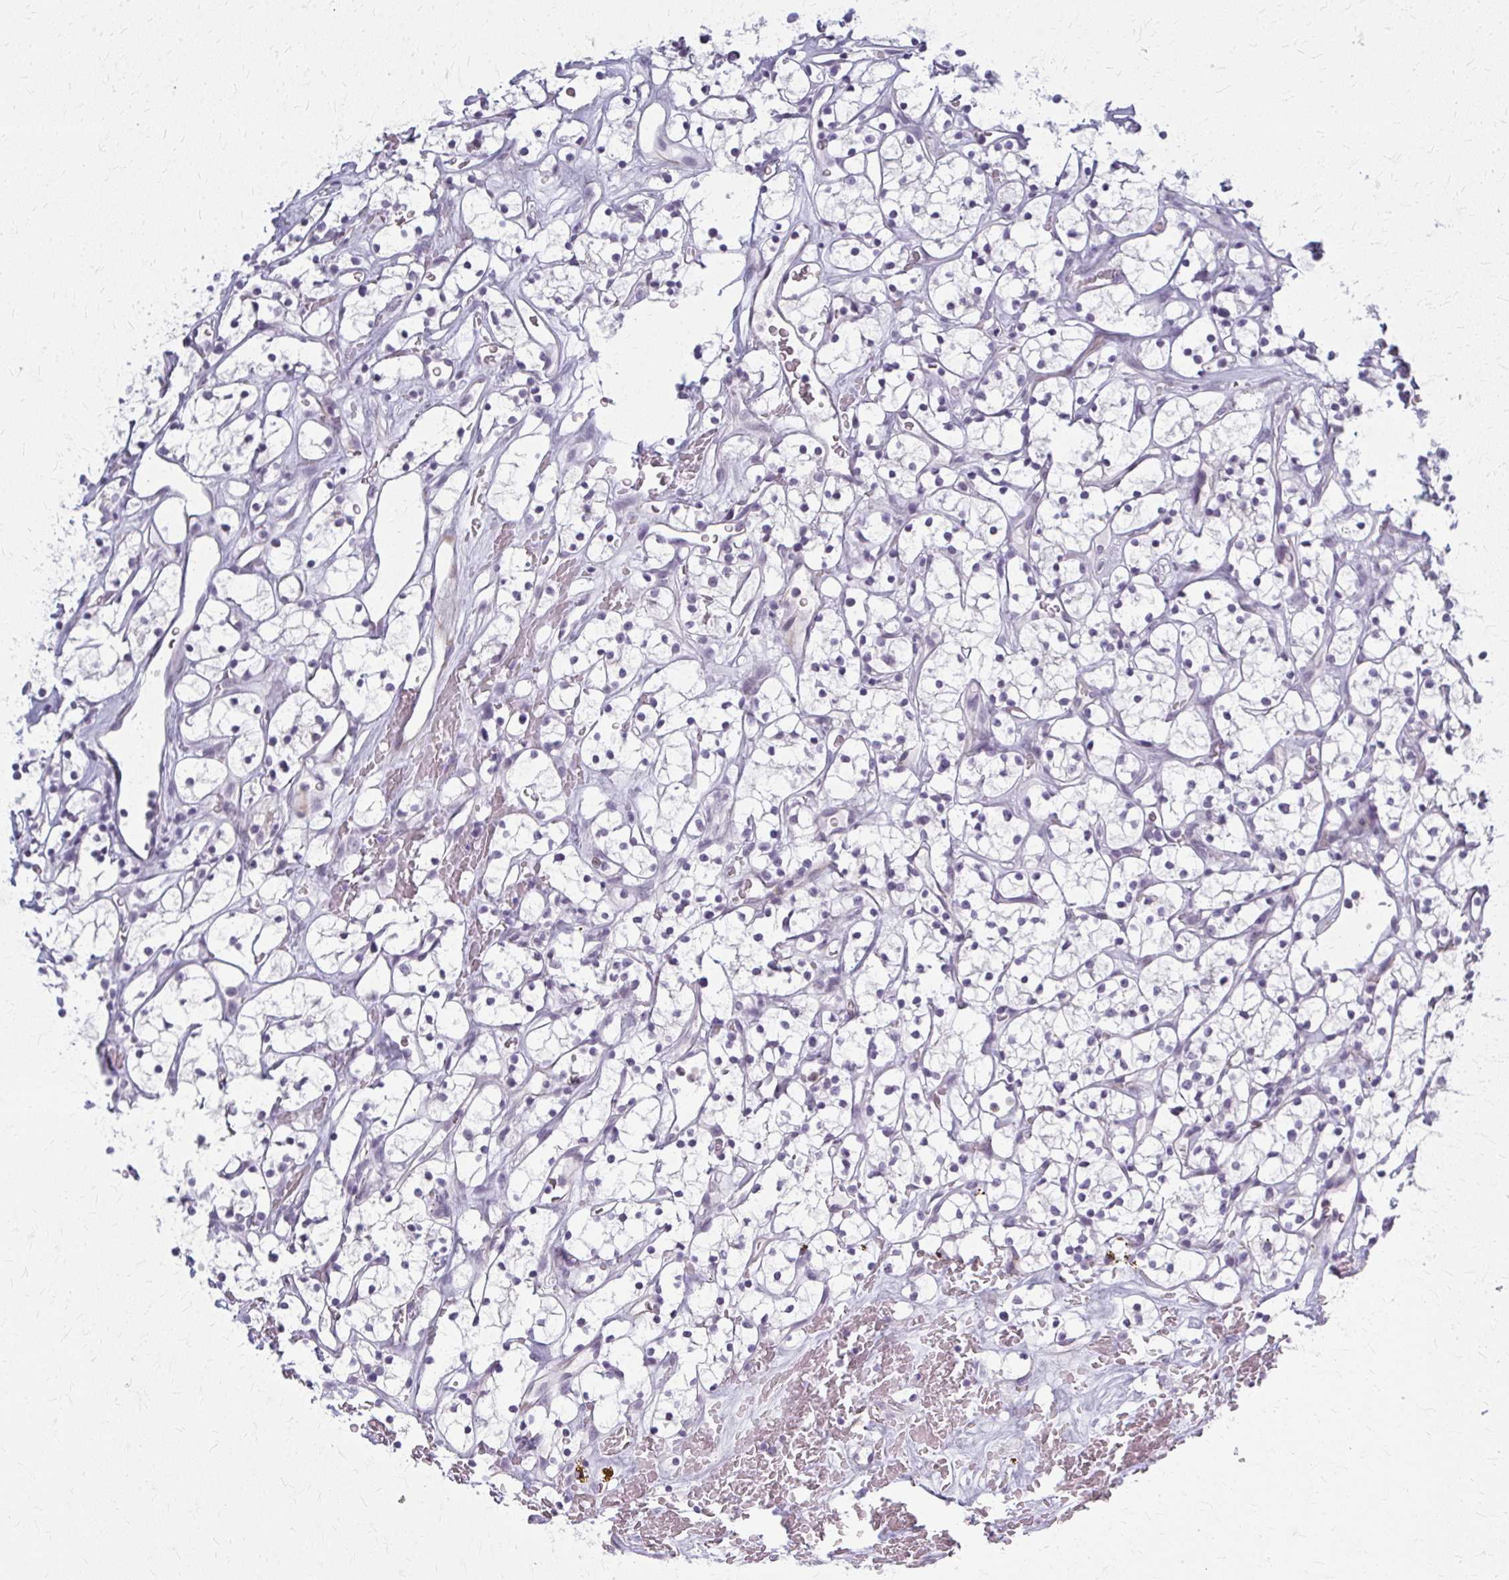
{"staining": {"intensity": "negative", "quantity": "none", "location": "none"}, "tissue": "renal cancer", "cell_type": "Tumor cells", "image_type": "cancer", "snomed": [{"axis": "morphology", "description": "Adenocarcinoma, NOS"}, {"axis": "topography", "description": "Kidney"}], "caption": "Human renal cancer (adenocarcinoma) stained for a protein using immunohistochemistry shows no staining in tumor cells.", "gene": "CASQ2", "patient": {"sex": "female", "age": 64}}